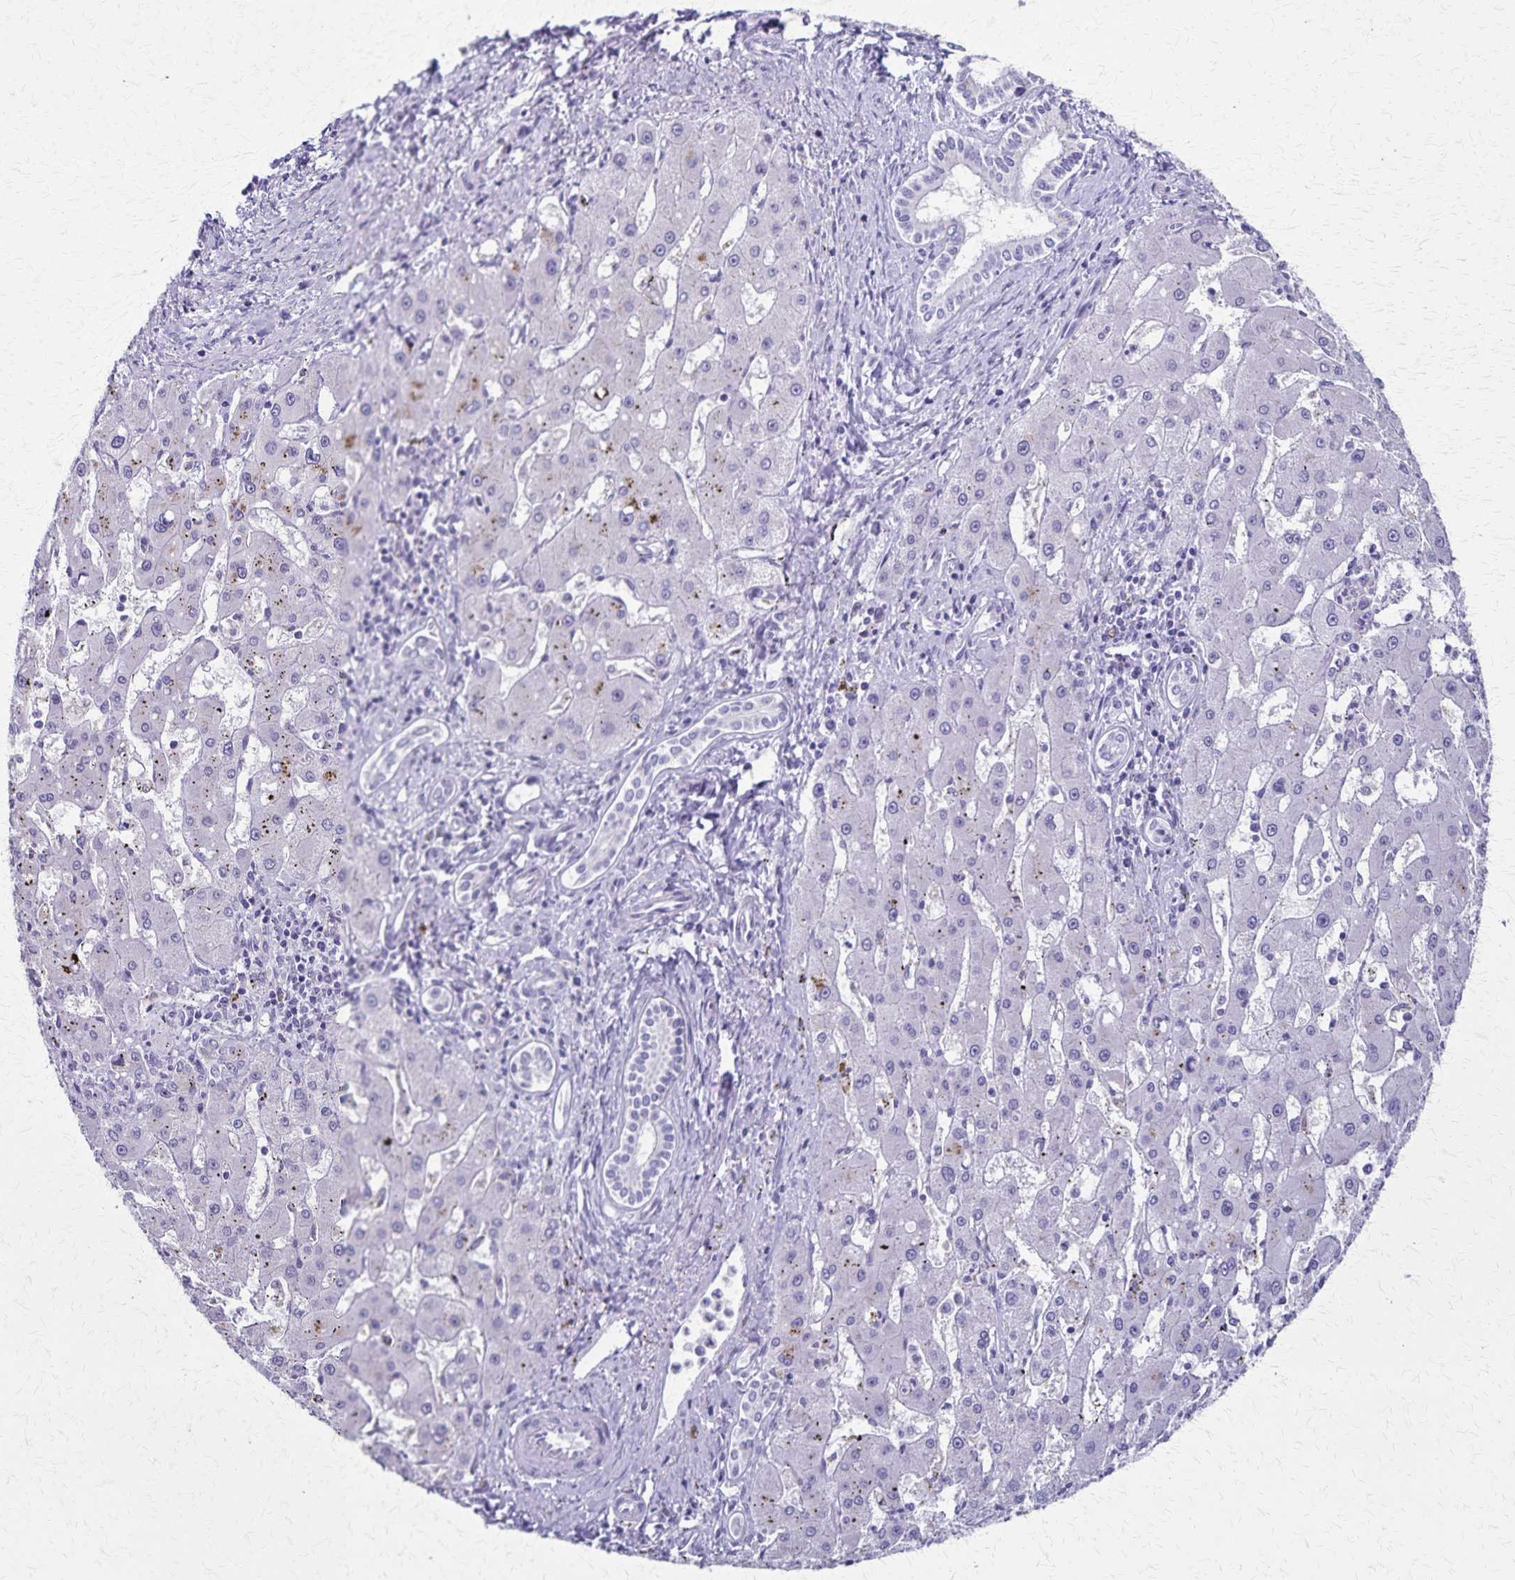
{"staining": {"intensity": "negative", "quantity": "none", "location": "none"}, "tissue": "liver cancer", "cell_type": "Tumor cells", "image_type": "cancer", "snomed": [{"axis": "morphology", "description": "Carcinoma, Hepatocellular, NOS"}, {"axis": "topography", "description": "Liver"}], "caption": "This image is of liver cancer stained with immunohistochemistry (IHC) to label a protein in brown with the nuclei are counter-stained blue. There is no staining in tumor cells. (Stains: DAB immunohistochemistry with hematoxylin counter stain, Microscopy: brightfield microscopy at high magnification).", "gene": "TMEM60", "patient": {"sex": "male", "age": 67}}